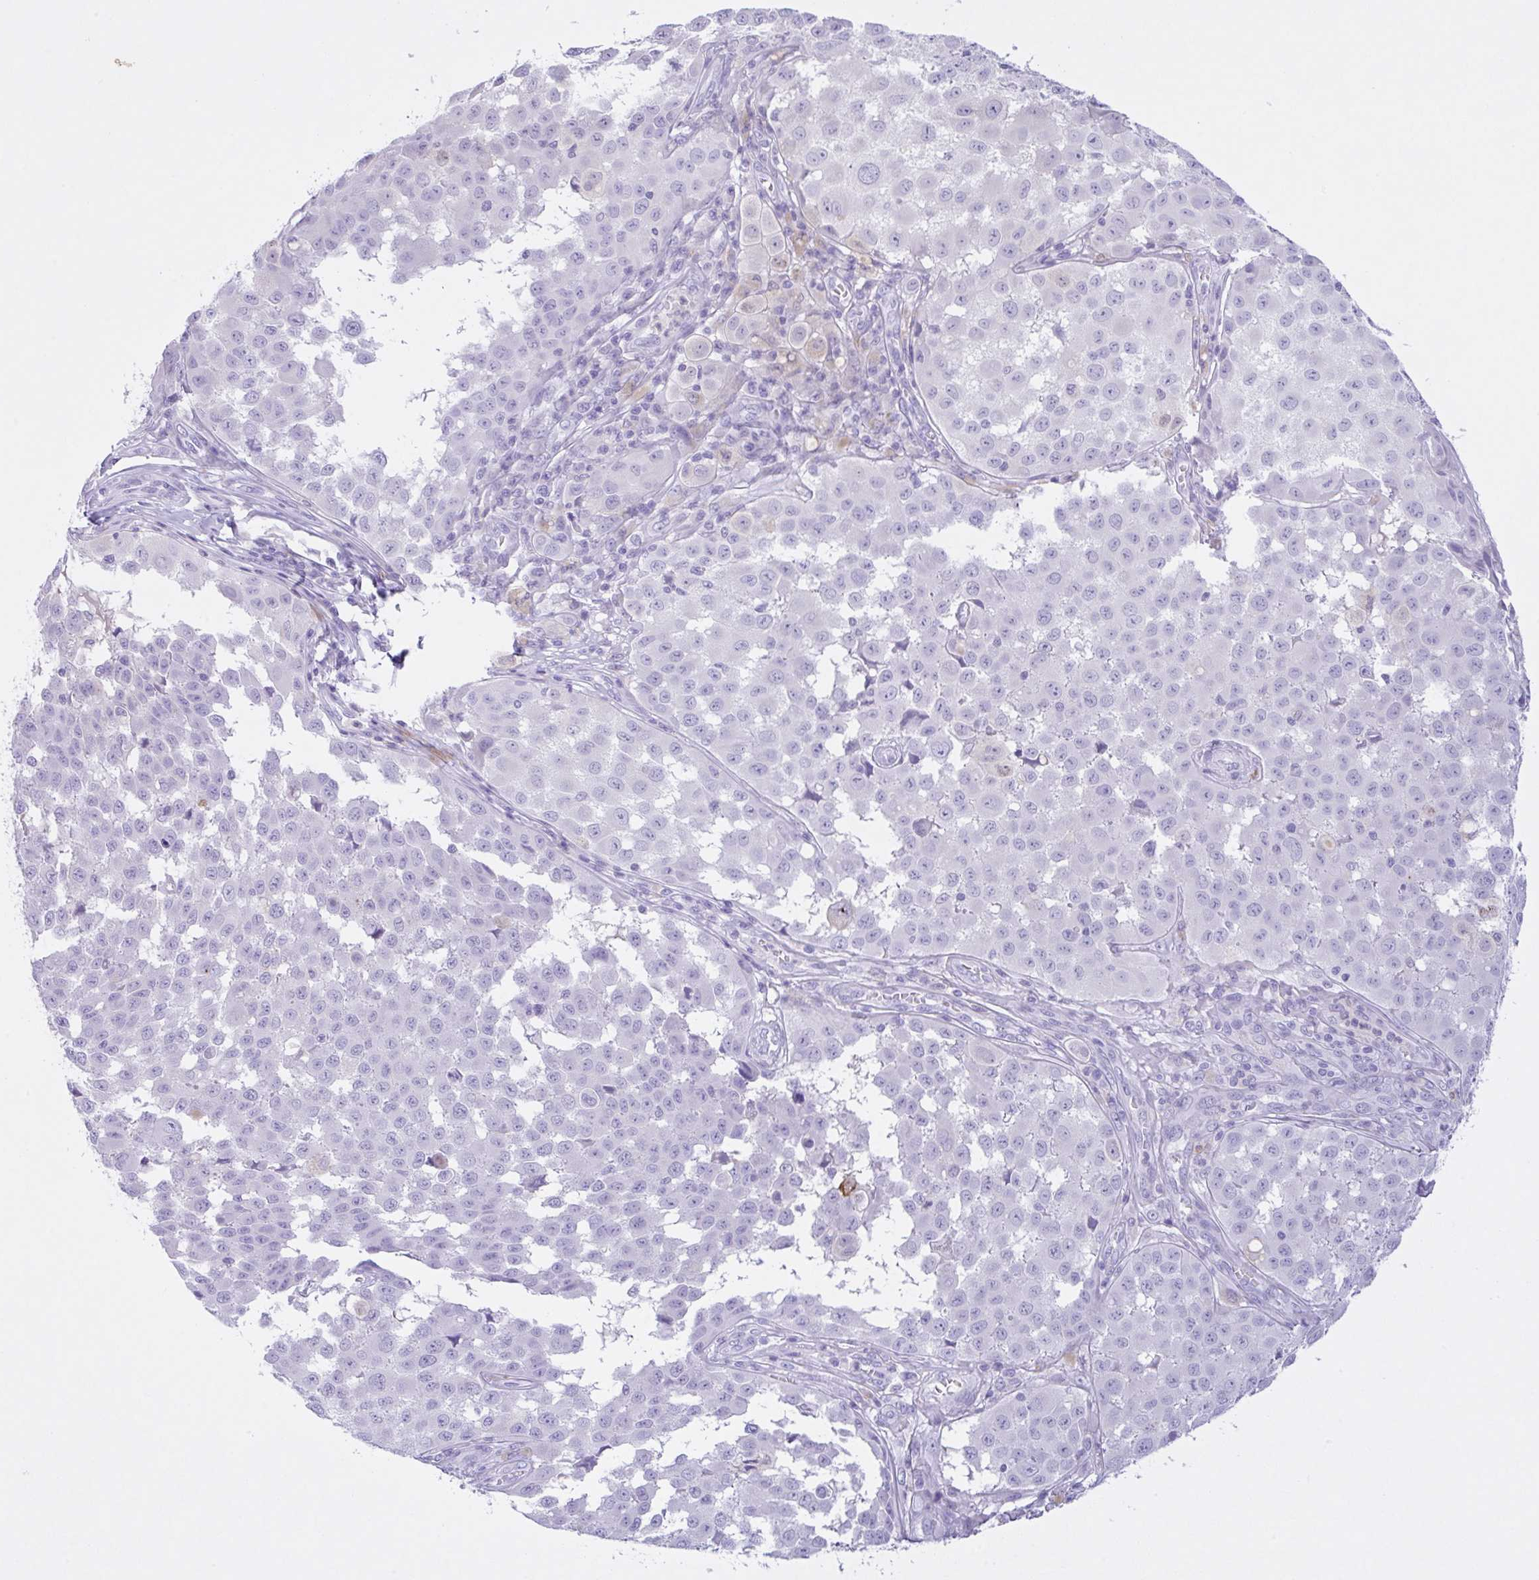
{"staining": {"intensity": "negative", "quantity": "none", "location": "none"}, "tissue": "melanoma", "cell_type": "Tumor cells", "image_type": "cancer", "snomed": [{"axis": "morphology", "description": "Malignant melanoma, NOS"}, {"axis": "topography", "description": "Skin"}], "caption": "Melanoma was stained to show a protein in brown. There is no significant expression in tumor cells.", "gene": "NCF1", "patient": {"sex": "male", "age": 64}}